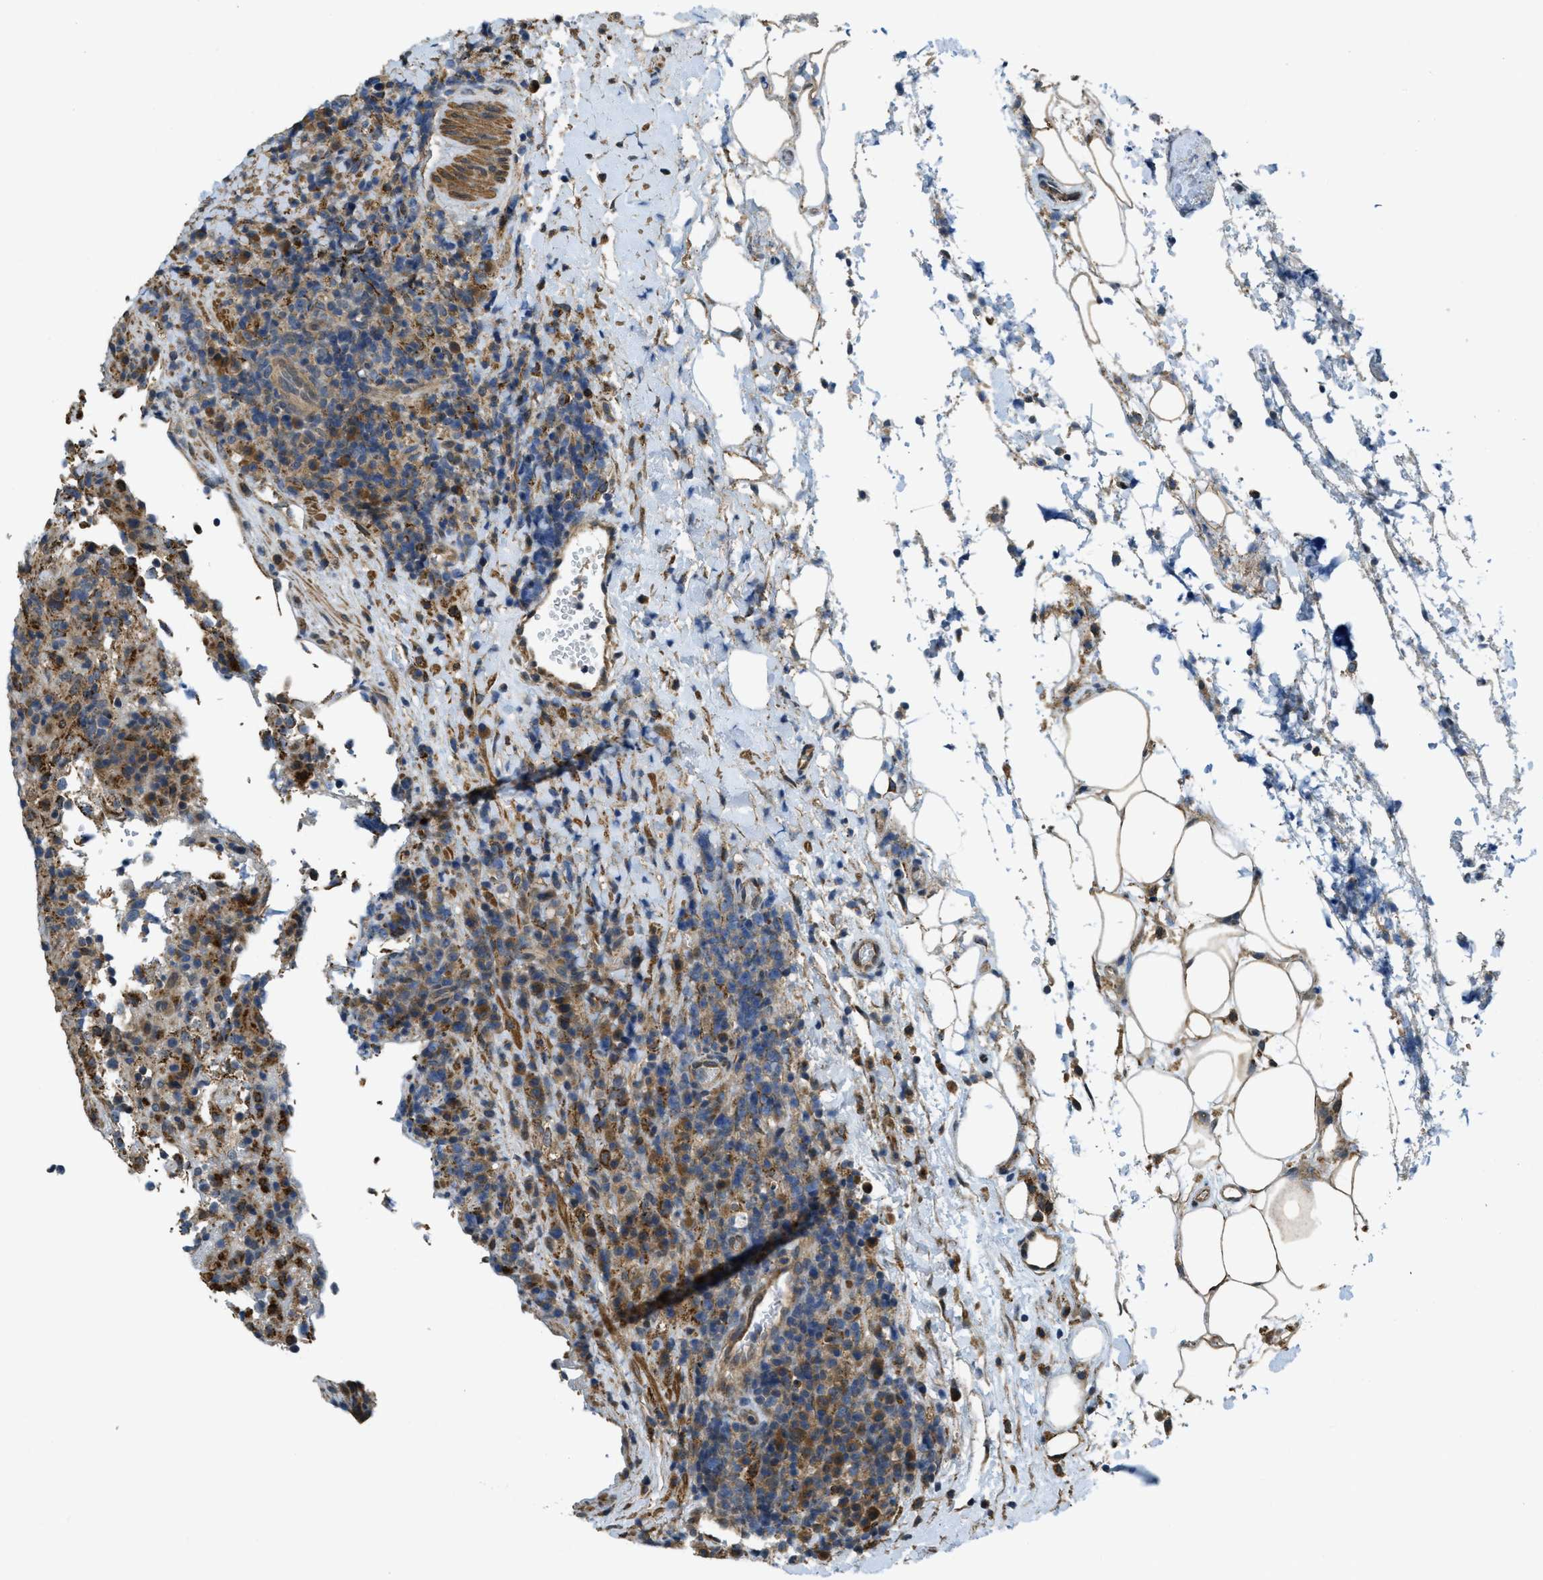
{"staining": {"intensity": "moderate", "quantity": "25%-75%", "location": "cytoplasmic/membranous"}, "tissue": "lymphoma", "cell_type": "Tumor cells", "image_type": "cancer", "snomed": [{"axis": "morphology", "description": "Malignant lymphoma, non-Hodgkin's type, High grade"}, {"axis": "topography", "description": "Lymph node"}], "caption": "A high-resolution photomicrograph shows IHC staining of lymphoma, which demonstrates moderate cytoplasmic/membranous staining in approximately 25%-75% of tumor cells. Using DAB (brown) and hematoxylin (blue) stains, captured at high magnification using brightfield microscopy.", "gene": "CDKN2C", "patient": {"sex": "female", "age": 76}}